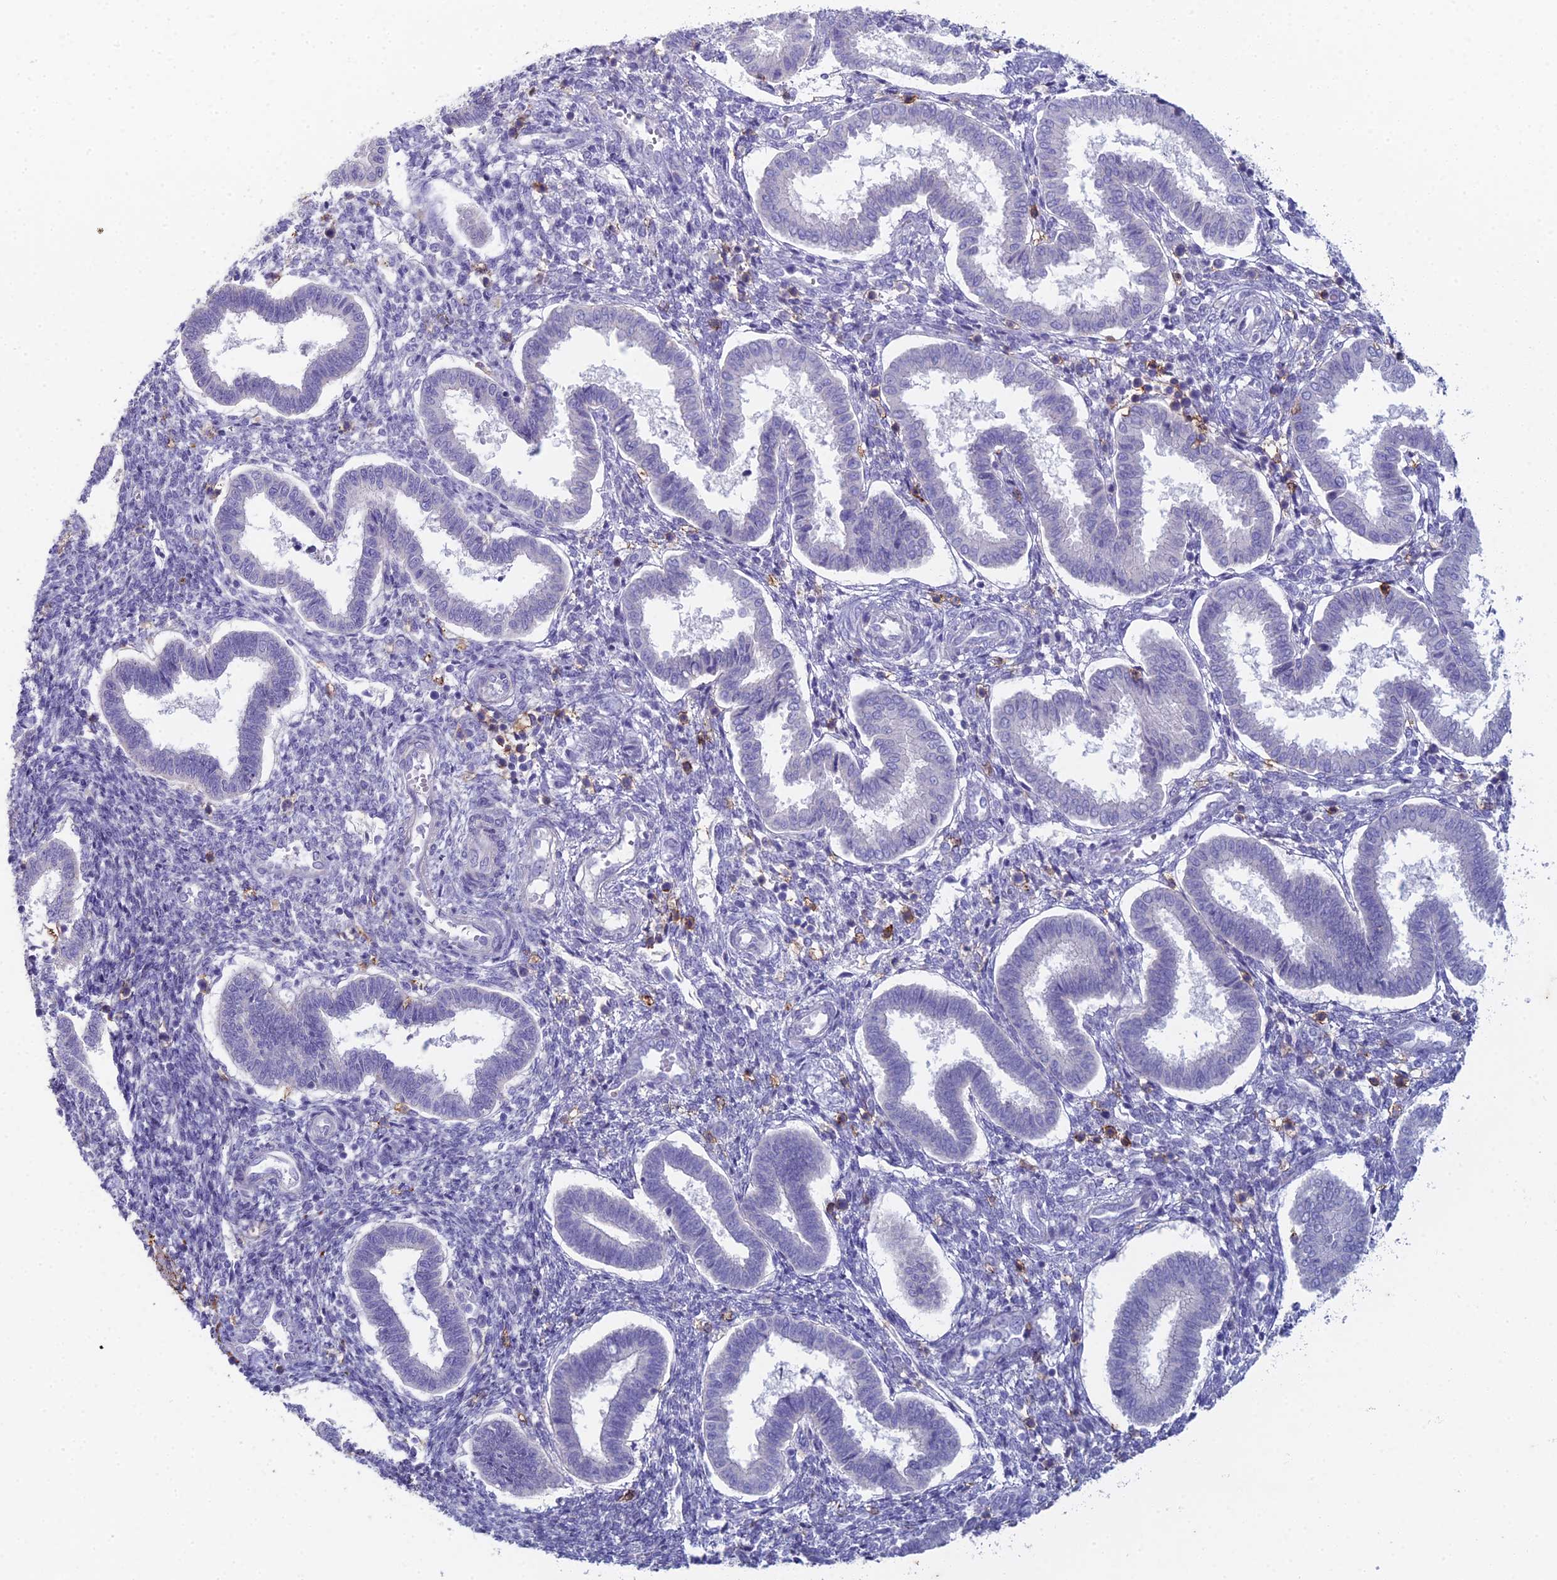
{"staining": {"intensity": "negative", "quantity": "none", "location": "none"}, "tissue": "endometrium", "cell_type": "Cells in endometrial stroma", "image_type": "normal", "snomed": [{"axis": "morphology", "description": "Normal tissue, NOS"}, {"axis": "topography", "description": "Endometrium"}], "caption": "The photomicrograph displays no staining of cells in endometrial stroma in normal endometrium.", "gene": "NCAM1", "patient": {"sex": "female", "age": 24}}